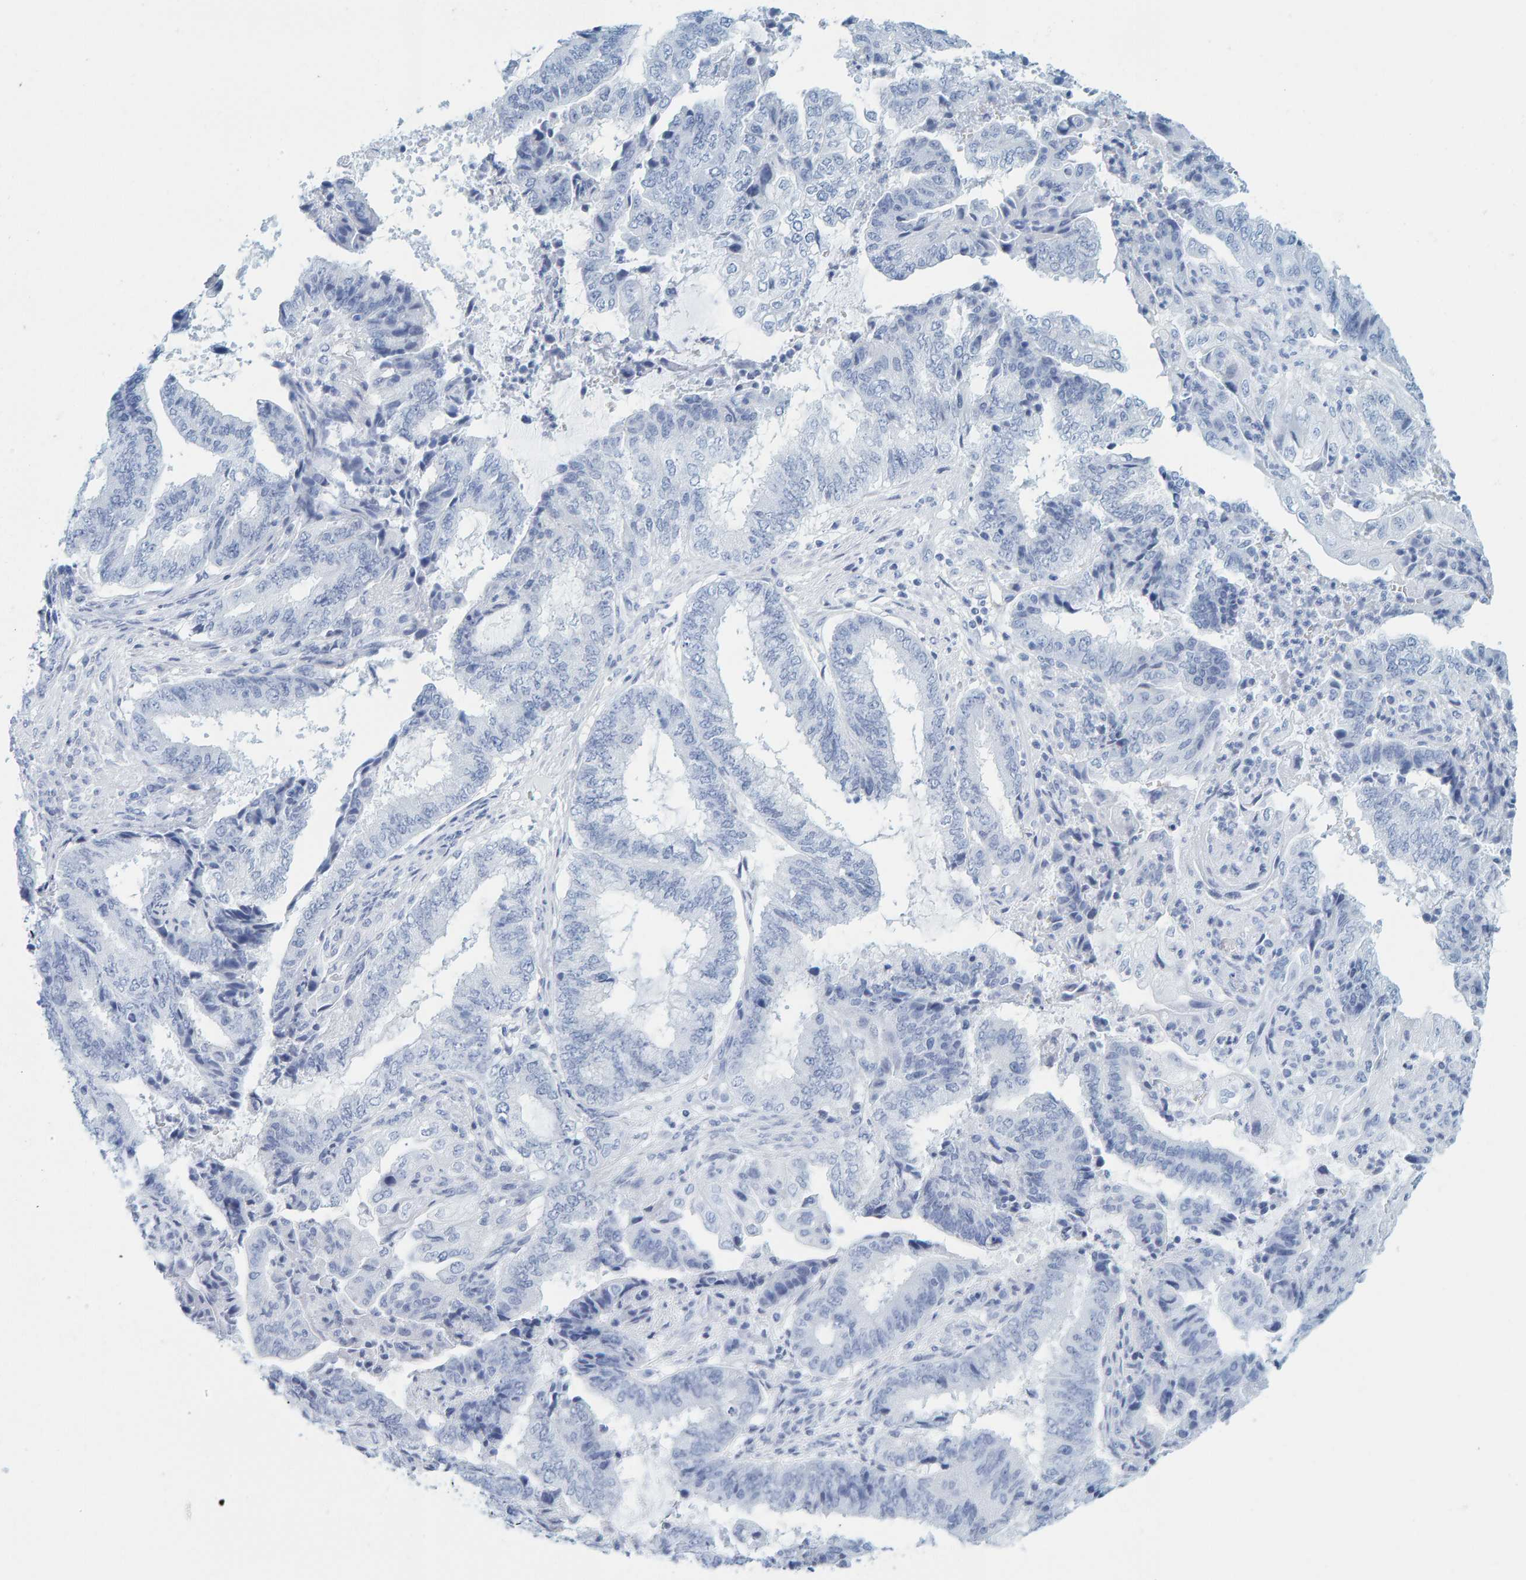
{"staining": {"intensity": "negative", "quantity": "none", "location": "none"}, "tissue": "endometrial cancer", "cell_type": "Tumor cells", "image_type": "cancer", "snomed": [{"axis": "morphology", "description": "Adenocarcinoma, NOS"}, {"axis": "topography", "description": "Endometrium"}], "caption": "An IHC photomicrograph of endometrial cancer is shown. There is no staining in tumor cells of endometrial cancer.", "gene": "SFTPC", "patient": {"sex": "female", "age": 51}}